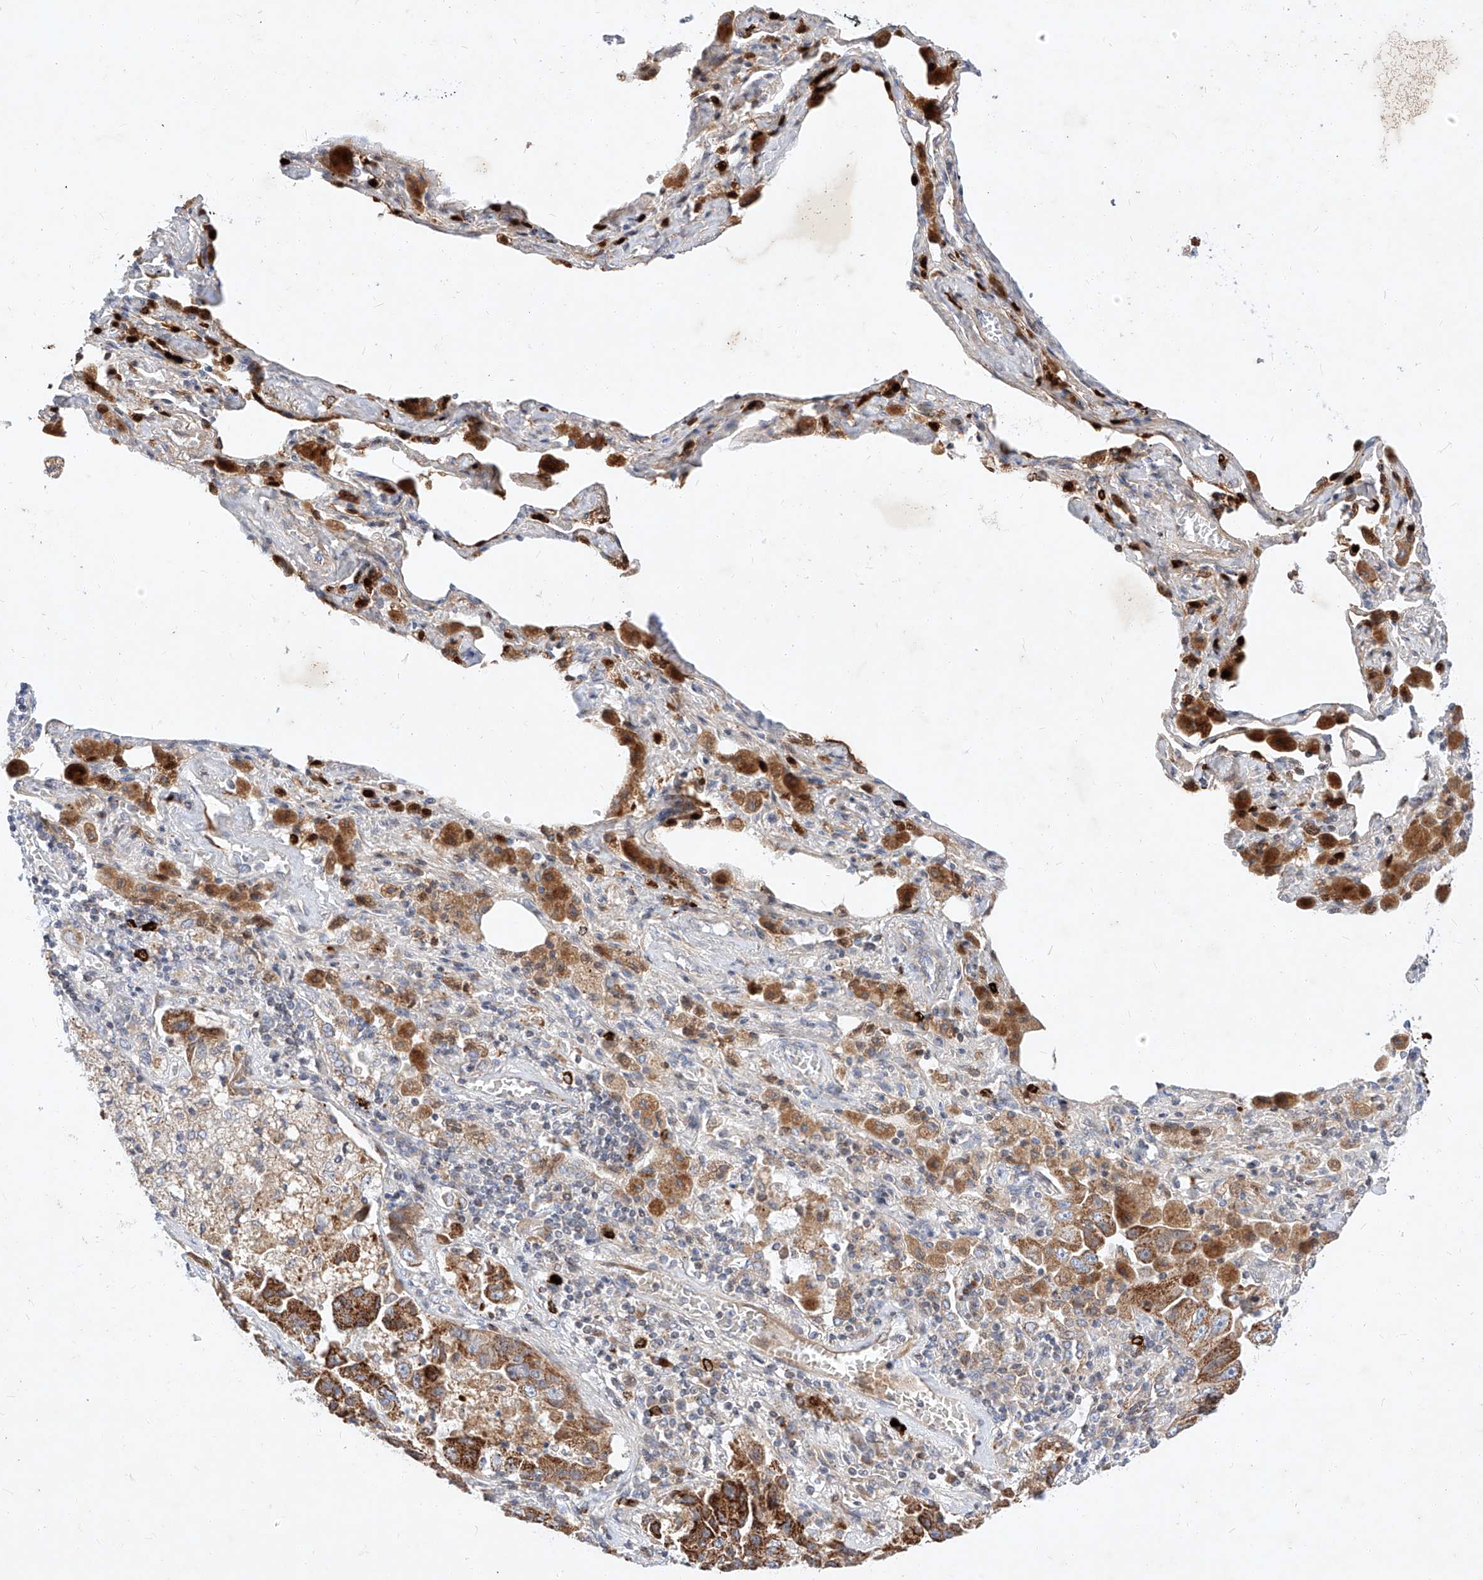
{"staining": {"intensity": "strong", "quantity": ">75%", "location": "cytoplasmic/membranous"}, "tissue": "lung cancer", "cell_type": "Tumor cells", "image_type": "cancer", "snomed": [{"axis": "morphology", "description": "Adenocarcinoma, NOS"}, {"axis": "topography", "description": "Lung"}], "caption": "Tumor cells reveal high levels of strong cytoplasmic/membranous positivity in approximately >75% of cells in lung adenocarcinoma.", "gene": "OSGEPL1", "patient": {"sex": "female", "age": 51}}